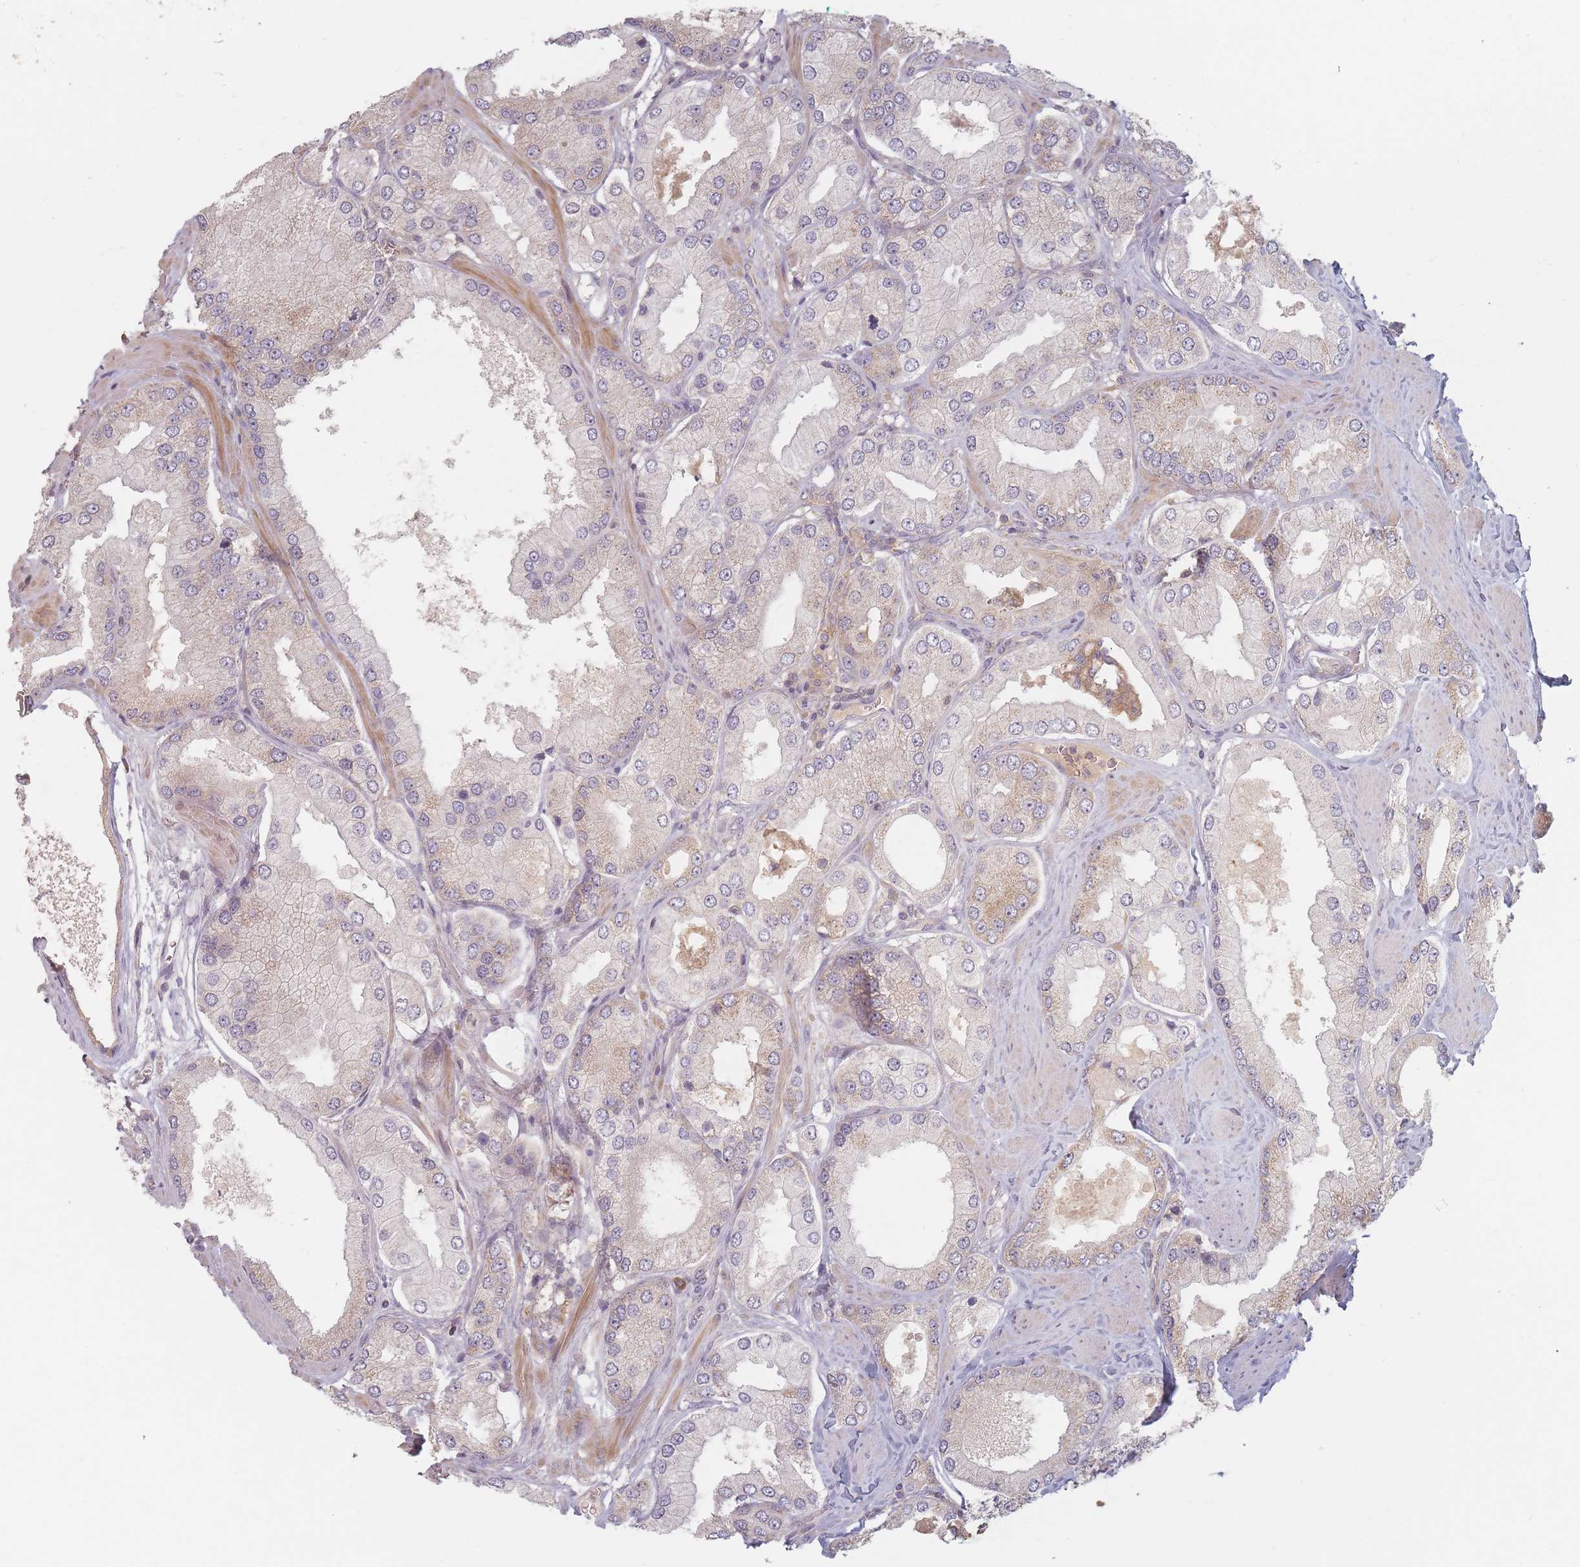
{"staining": {"intensity": "weak", "quantity": "<25%", "location": "cytoplasmic/membranous"}, "tissue": "prostate cancer", "cell_type": "Tumor cells", "image_type": "cancer", "snomed": [{"axis": "morphology", "description": "Adenocarcinoma, Low grade"}, {"axis": "topography", "description": "Prostate"}], "caption": "Prostate cancer was stained to show a protein in brown. There is no significant staining in tumor cells. (DAB immunohistochemistry with hematoxylin counter stain).", "gene": "SLC35F3", "patient": {"sex": "male", "age": 42}}